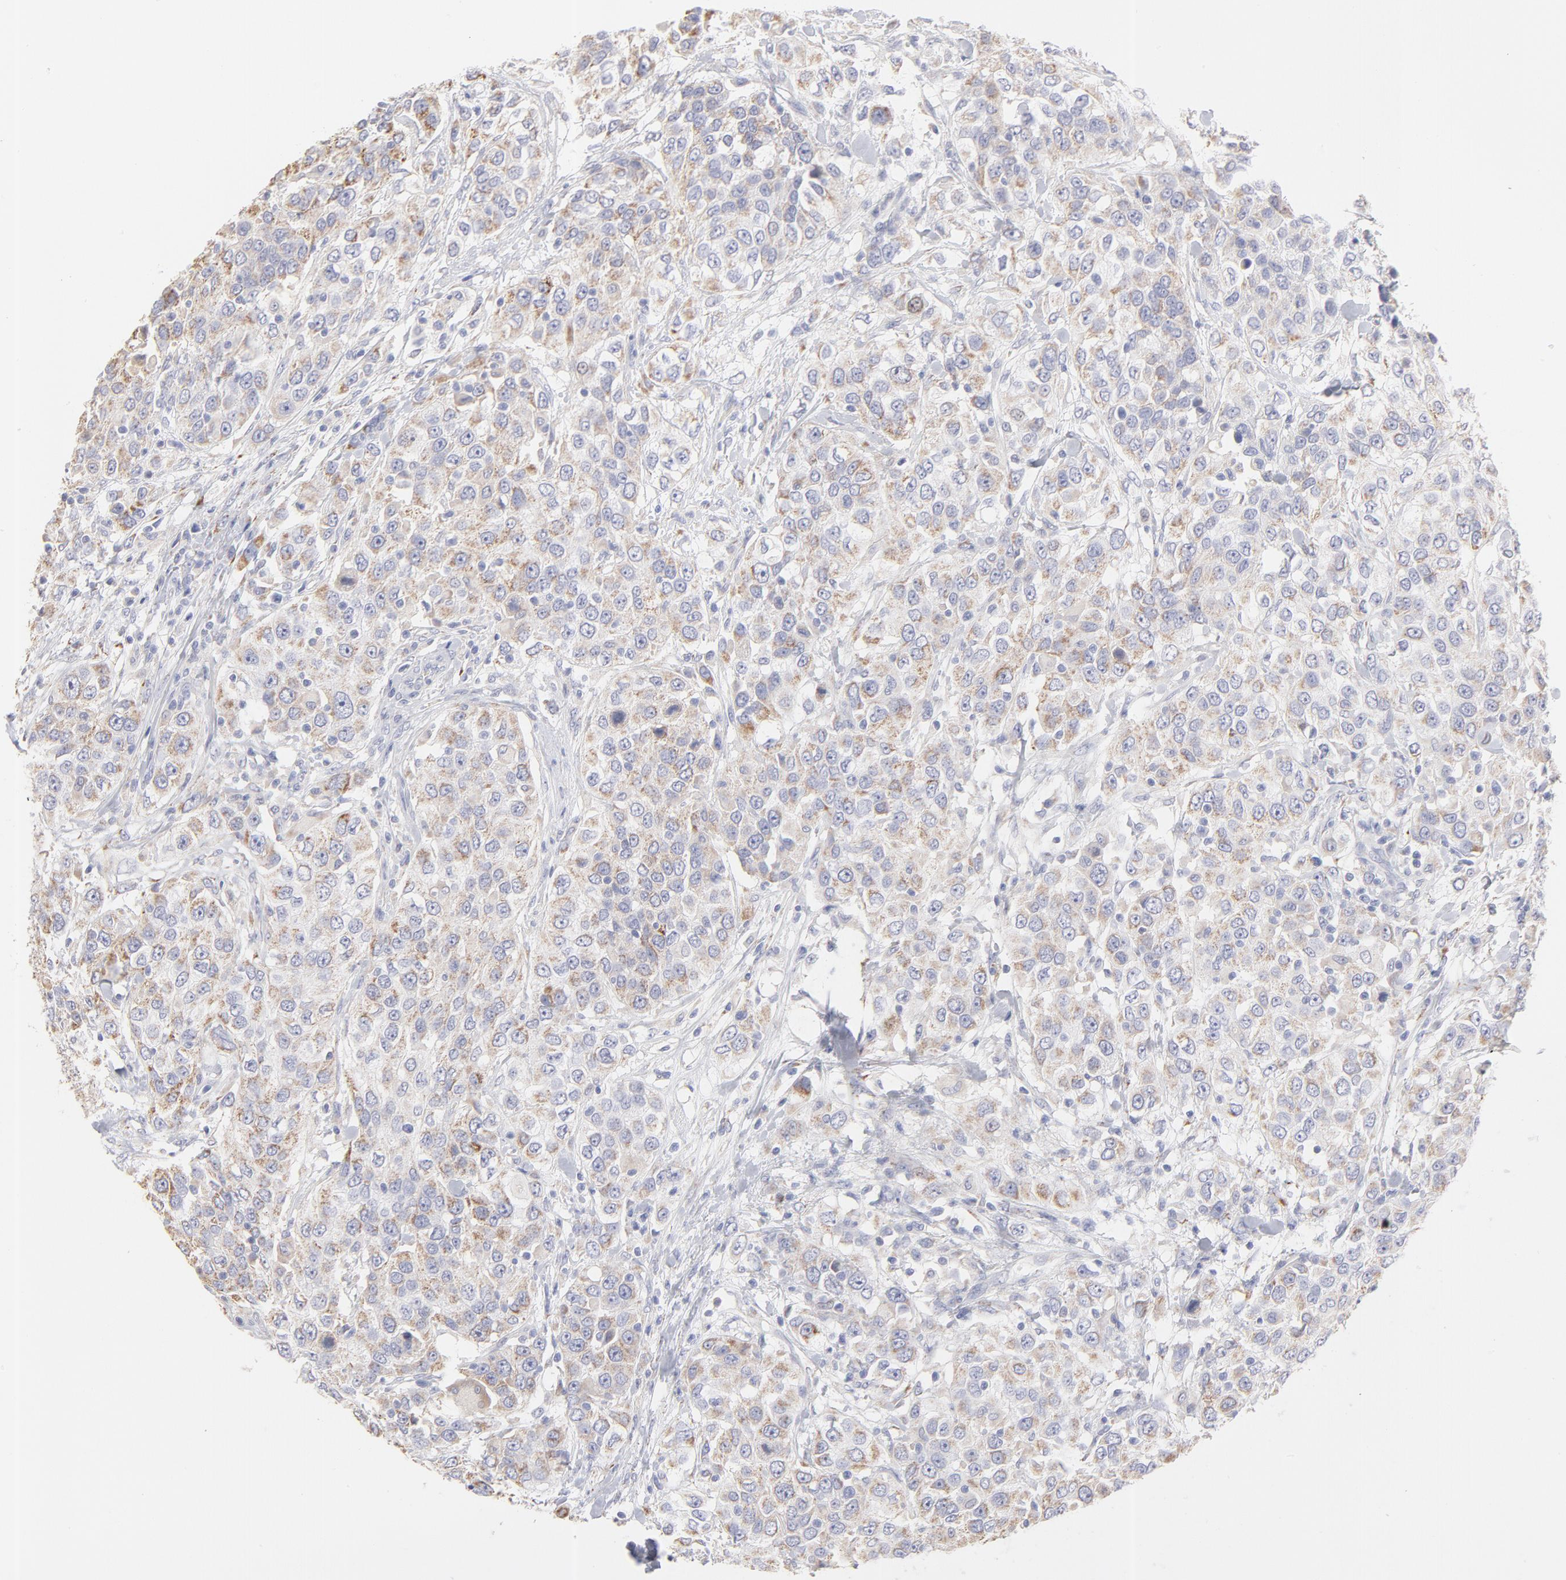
{"staining": {"intensity": "moderate", "quantity": ">75%", "location": "cytoplasmic/membranous"}, "tissue": "urothelial cancer", "cell_type": "Tumor cells", "image_type": "cancer", "snomed": [{"axis": "morphology", "description": "Urothelial carcinoma, High grade"}, {"axis": "topography", "description": "Urinary bladder"}], "caption": "A medium amount of moderate cytoplasmic/membranous positivity is present in approximately >75% of tumor cells in urothelial cancer tissue.", "gene": "TST", "patient": {"sex": "female", "age": 80}}